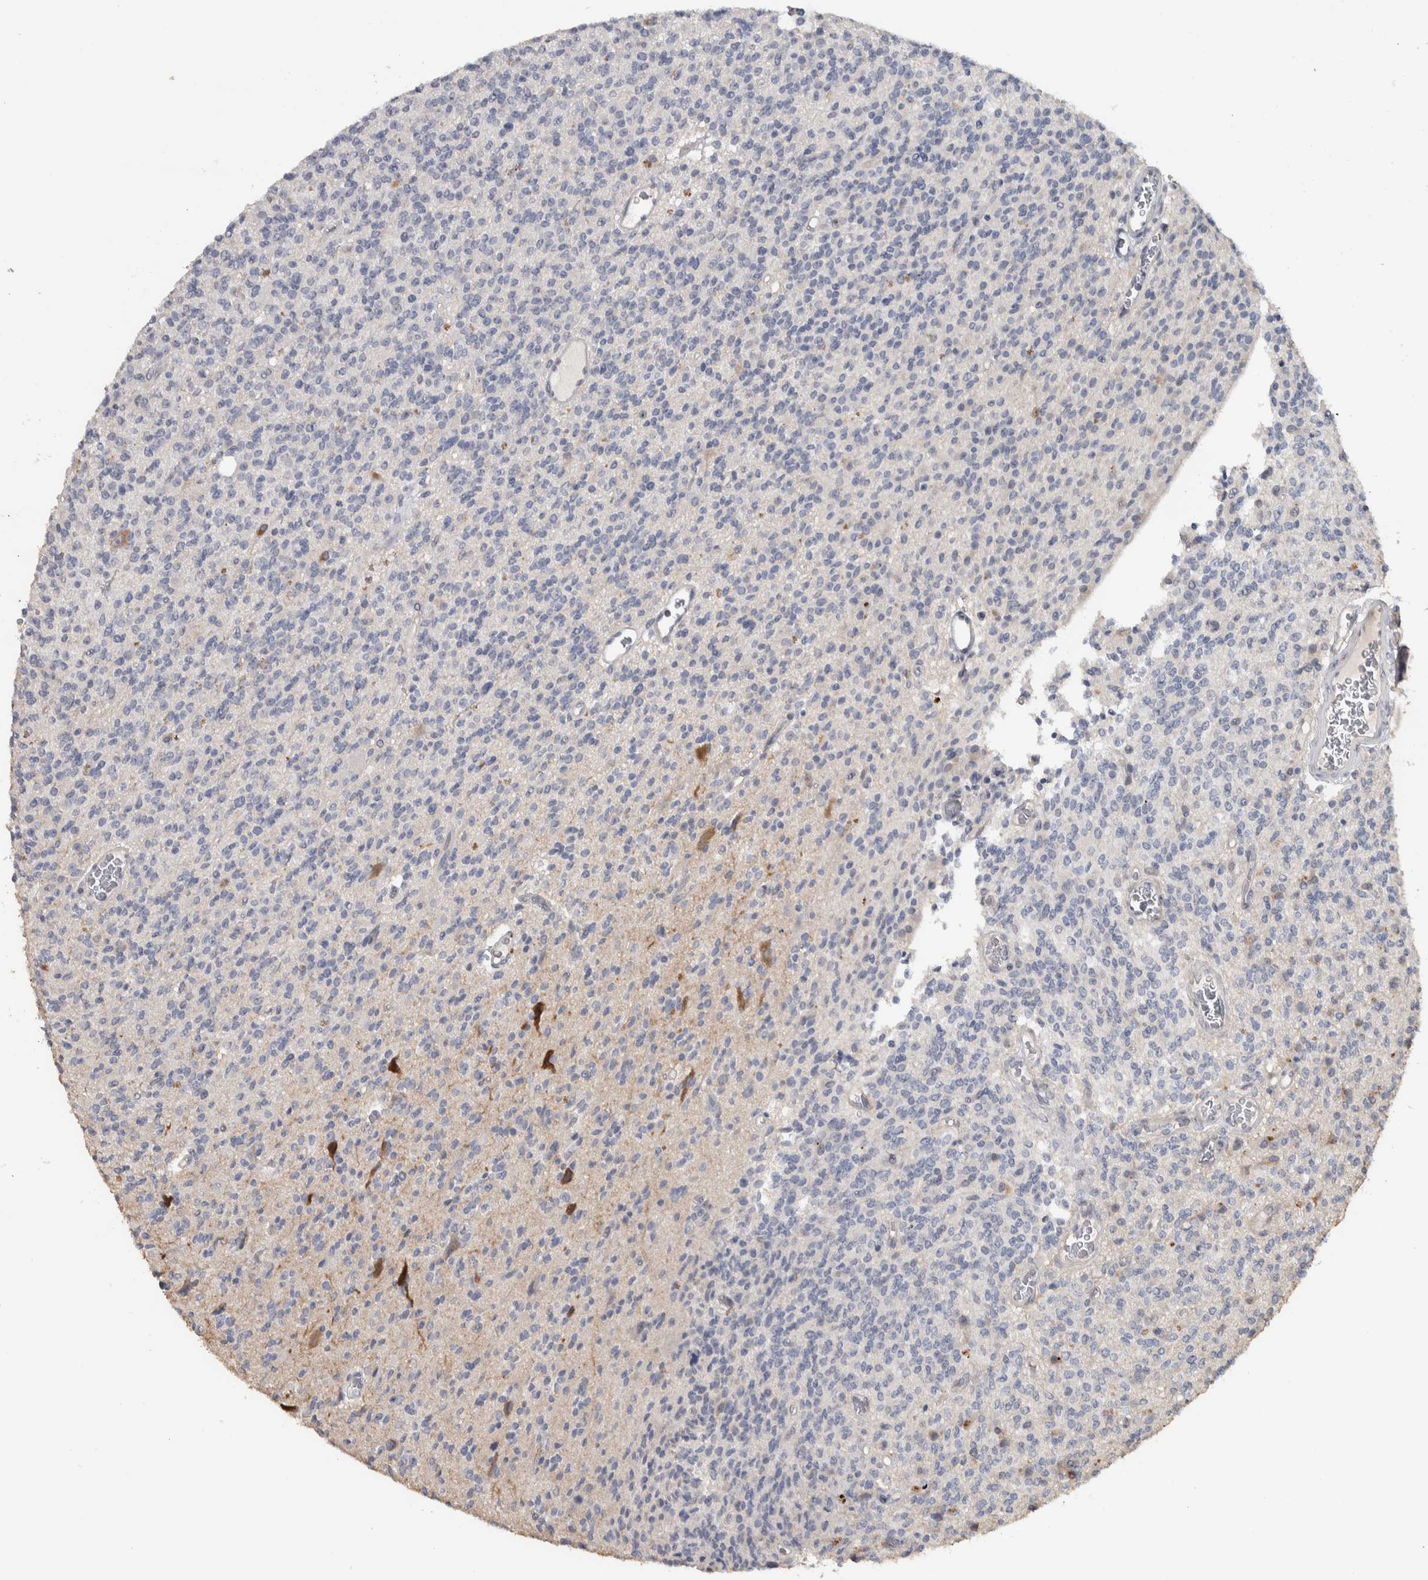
{"staining": {"intensity": "negative", "quantity": "none", "location": "none"}, "tissue": "glioma", "cell_type": "Tumor cells", "image_type": "cancer", "snomed": [{"axis": "morphology", "description": "Glioma, malignant, High grade"}, {"axis": "topography", "description": "Brain"}], "caption": "Human glioma stained for a protein using IHC exhibits no expression in tumor cells.", "gene": "NECAB1", "patient": {"sex": "male", "age": 34}}